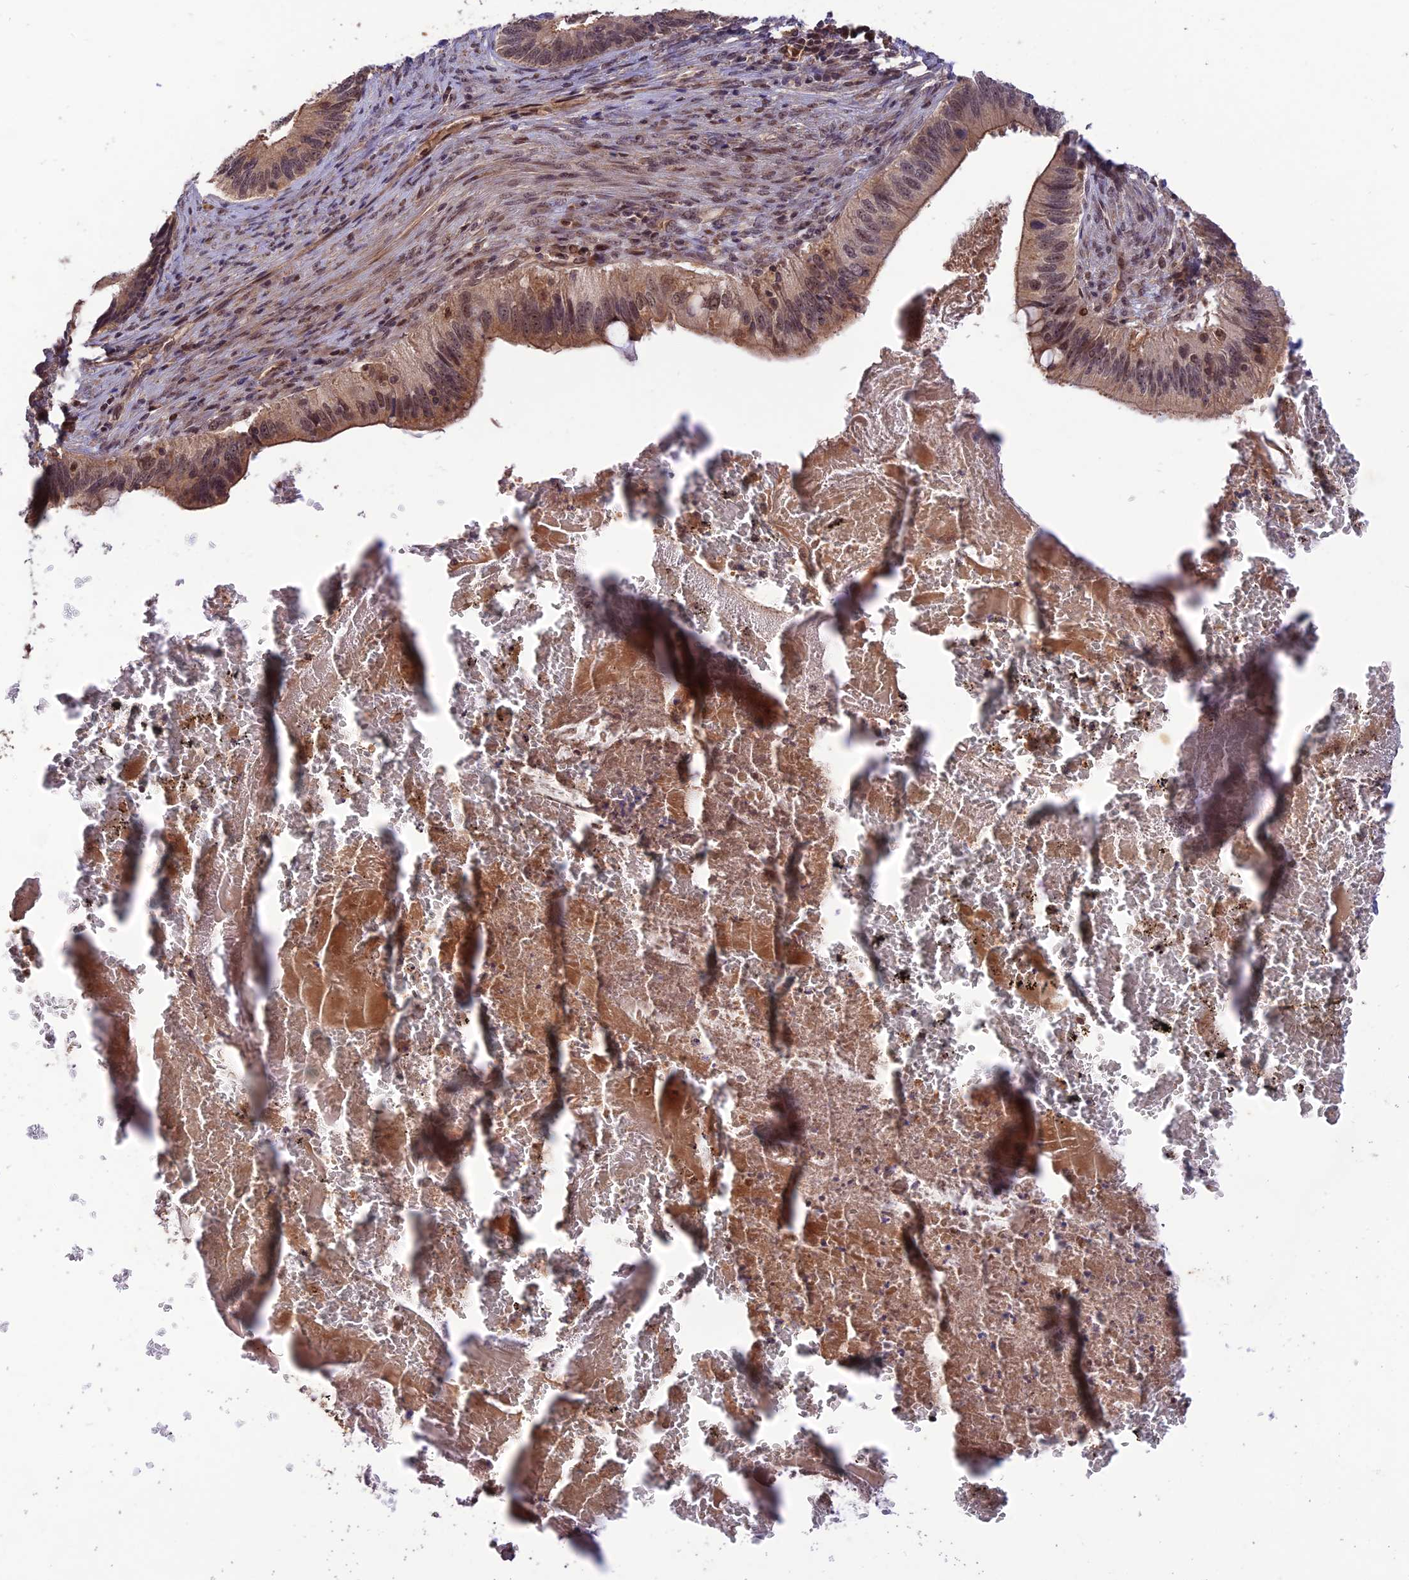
{"staining": {"intensity": "moderate", "quantity": ">75%", "location": "cytoplasmic/membranous,nuclear"}, "tissue": "cervical cancer", "cell_type": "Tumor cells", "image_type": "cancer", "snomed": [{"axis": "morphology", "description": "Adenocarcinoma, NOS"}, {"axis": "topography", "description": "Cervix"}], "caption": "The histopathology image reveals immunohistochemical staining of cervical cancer. There is moderate cytoplasmic/membranous and nuclear expression is seen in about >75% of tumor cells.", "gene": "REV1", "patient": {"sex": "female", "age": 42}}